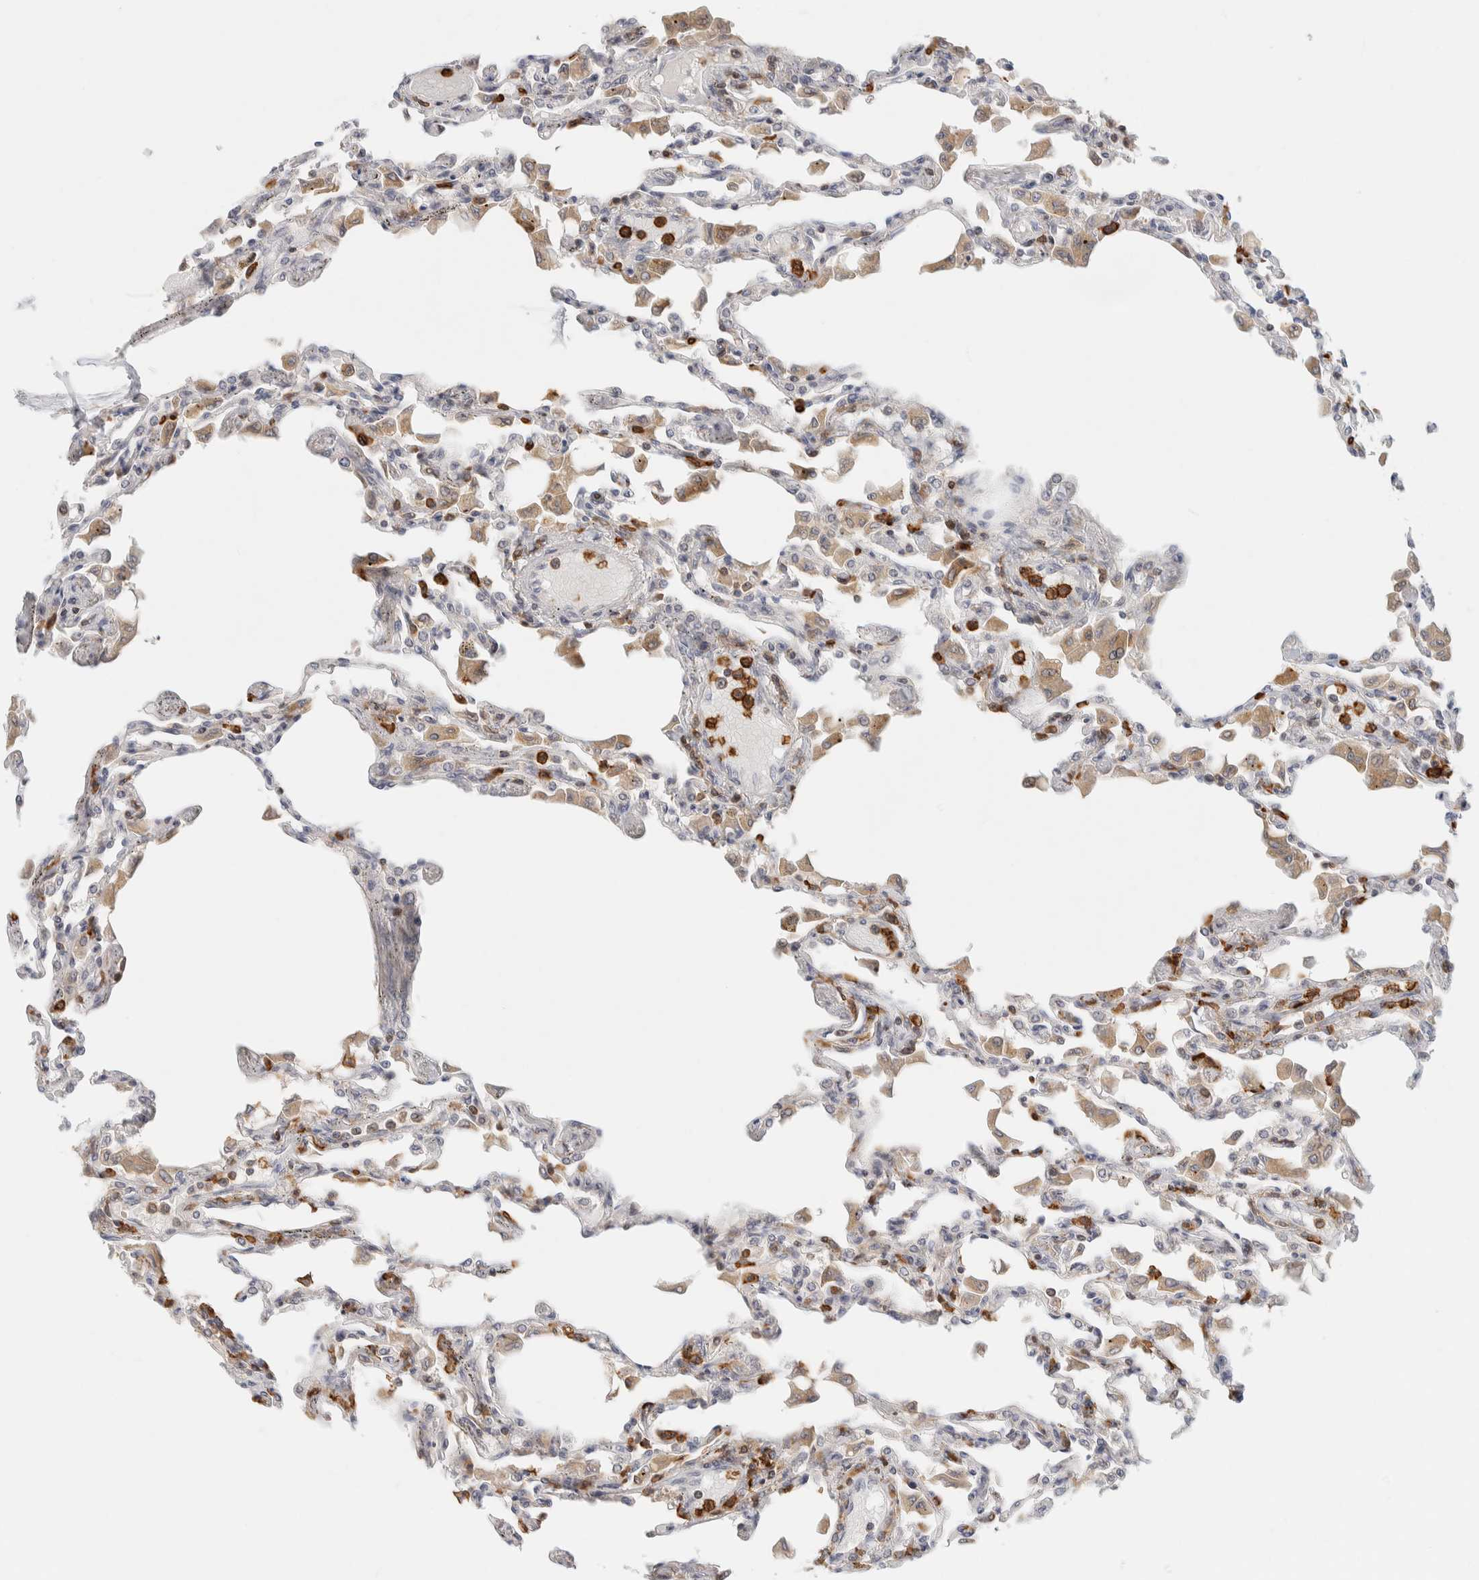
{"staining": {"intensity": "negative", "quantity": "none", "location": "none"}, "tissue": "lung", "cell_type": "Alveolar cells", "image_type": "normal", "snomed": [{"axis": "morphology", "description": "Normal tissue, NOS"}, {"axis": "topography", "description": "Bronchus"}, {"axis": "topography", "description": "Lung"}], "caption": "Photomicrograph shows no significant protein expression in alveolar cells of unremarkable lung.", "gene": "RUNDC1", "patient": {"sex": "female", "age": 49}}